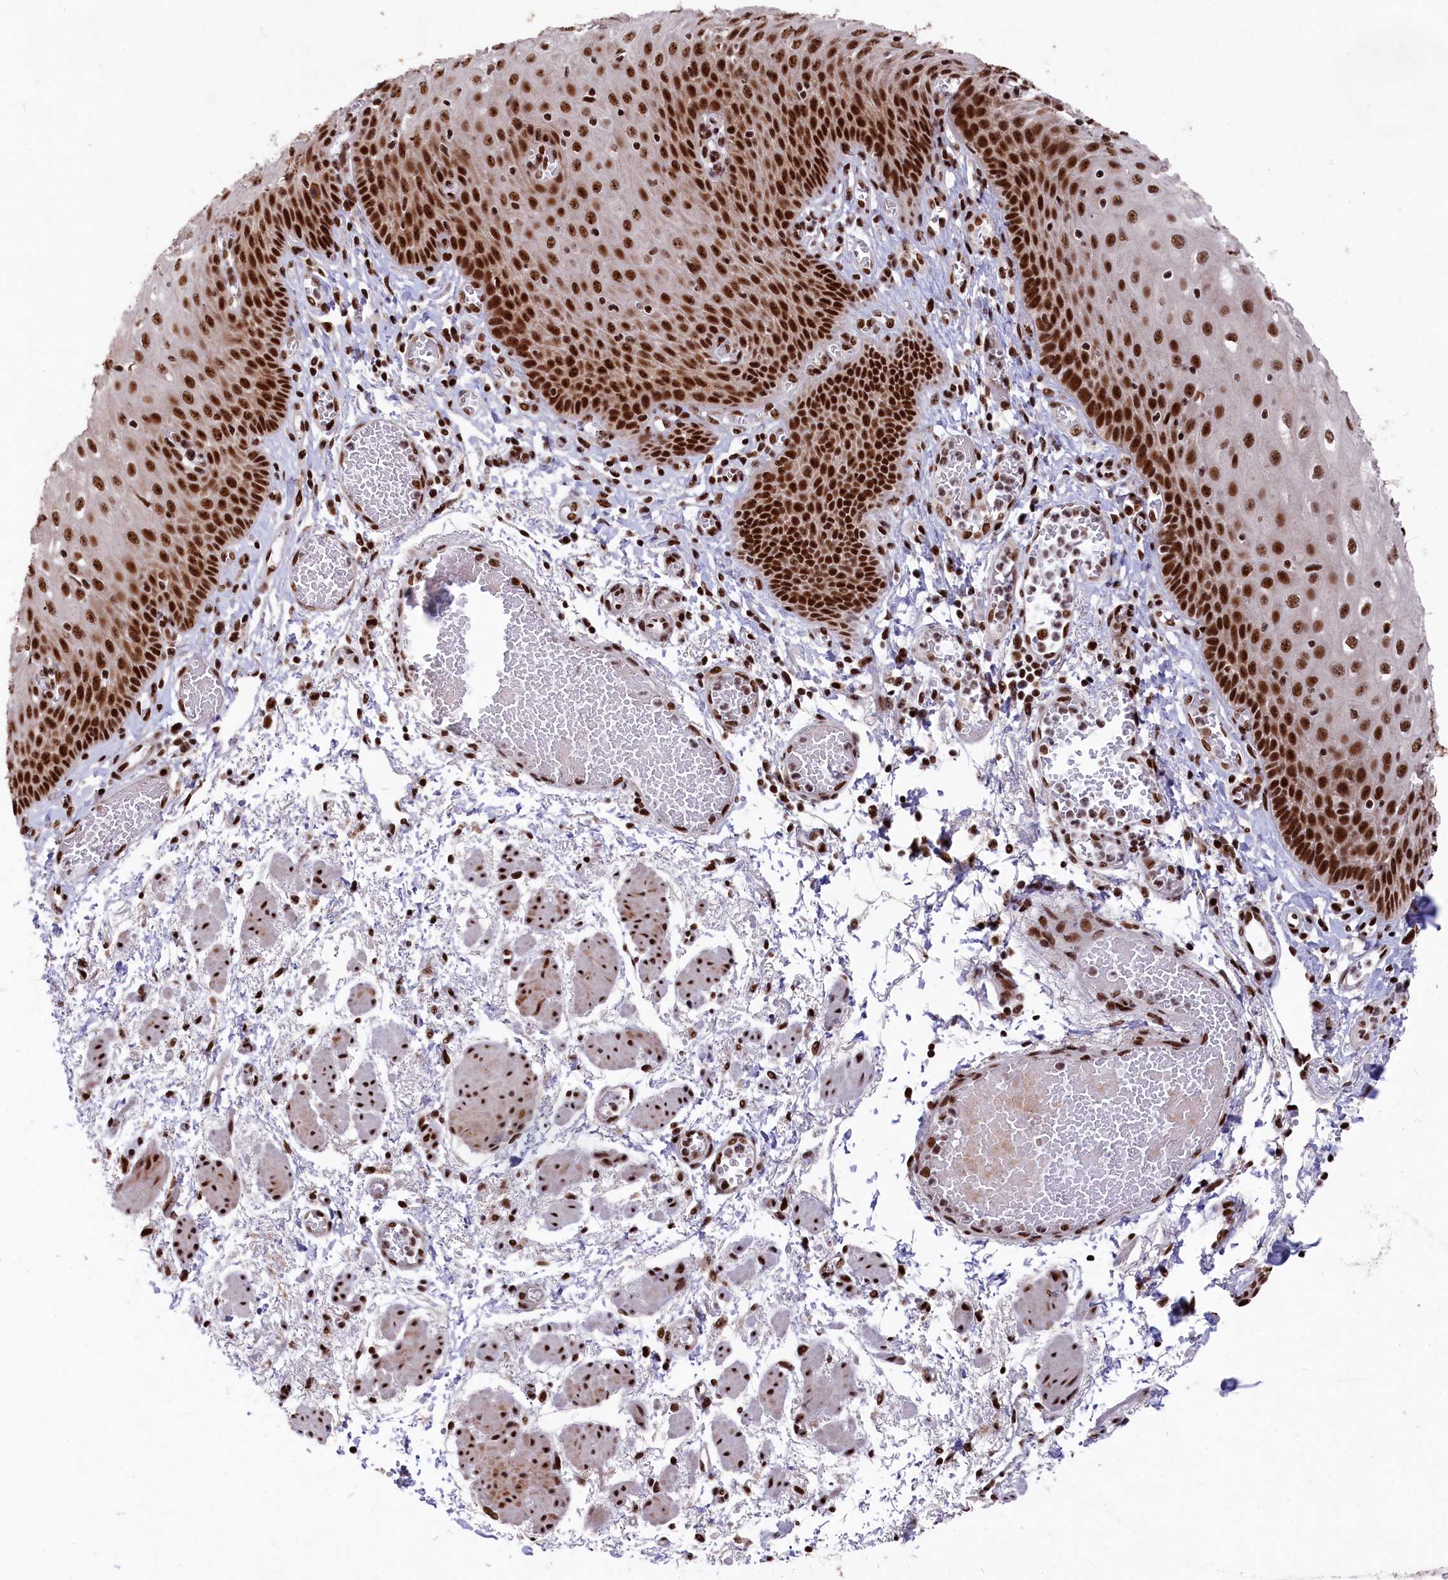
{"staining": {"intensity": "strong", "quantity": ">75%", "location": "nuclear"}, "tissue": "esophagus", "cell_type": "Squamous epithelial cells", "image_type": "normal", "snomed": [{"axis": "morphology", "description": "Normal tissue, NOS"}, {"axis": "topography", "description": "Esophagus"}], "caption": "IHC staining of benign esophagus, which demonstrates high levels of strong nuclear expression in about >75% of squamous epithelial cells indicating strong nuclear protein staining. The staining was performed using DAB (3,3'-diaminobenzidine) (brown) for protein detection and nuclei were counterstained in hematoxylin (blue).", "gene": "PRPF31", "patient": {"sex": "male", "age": 81}}